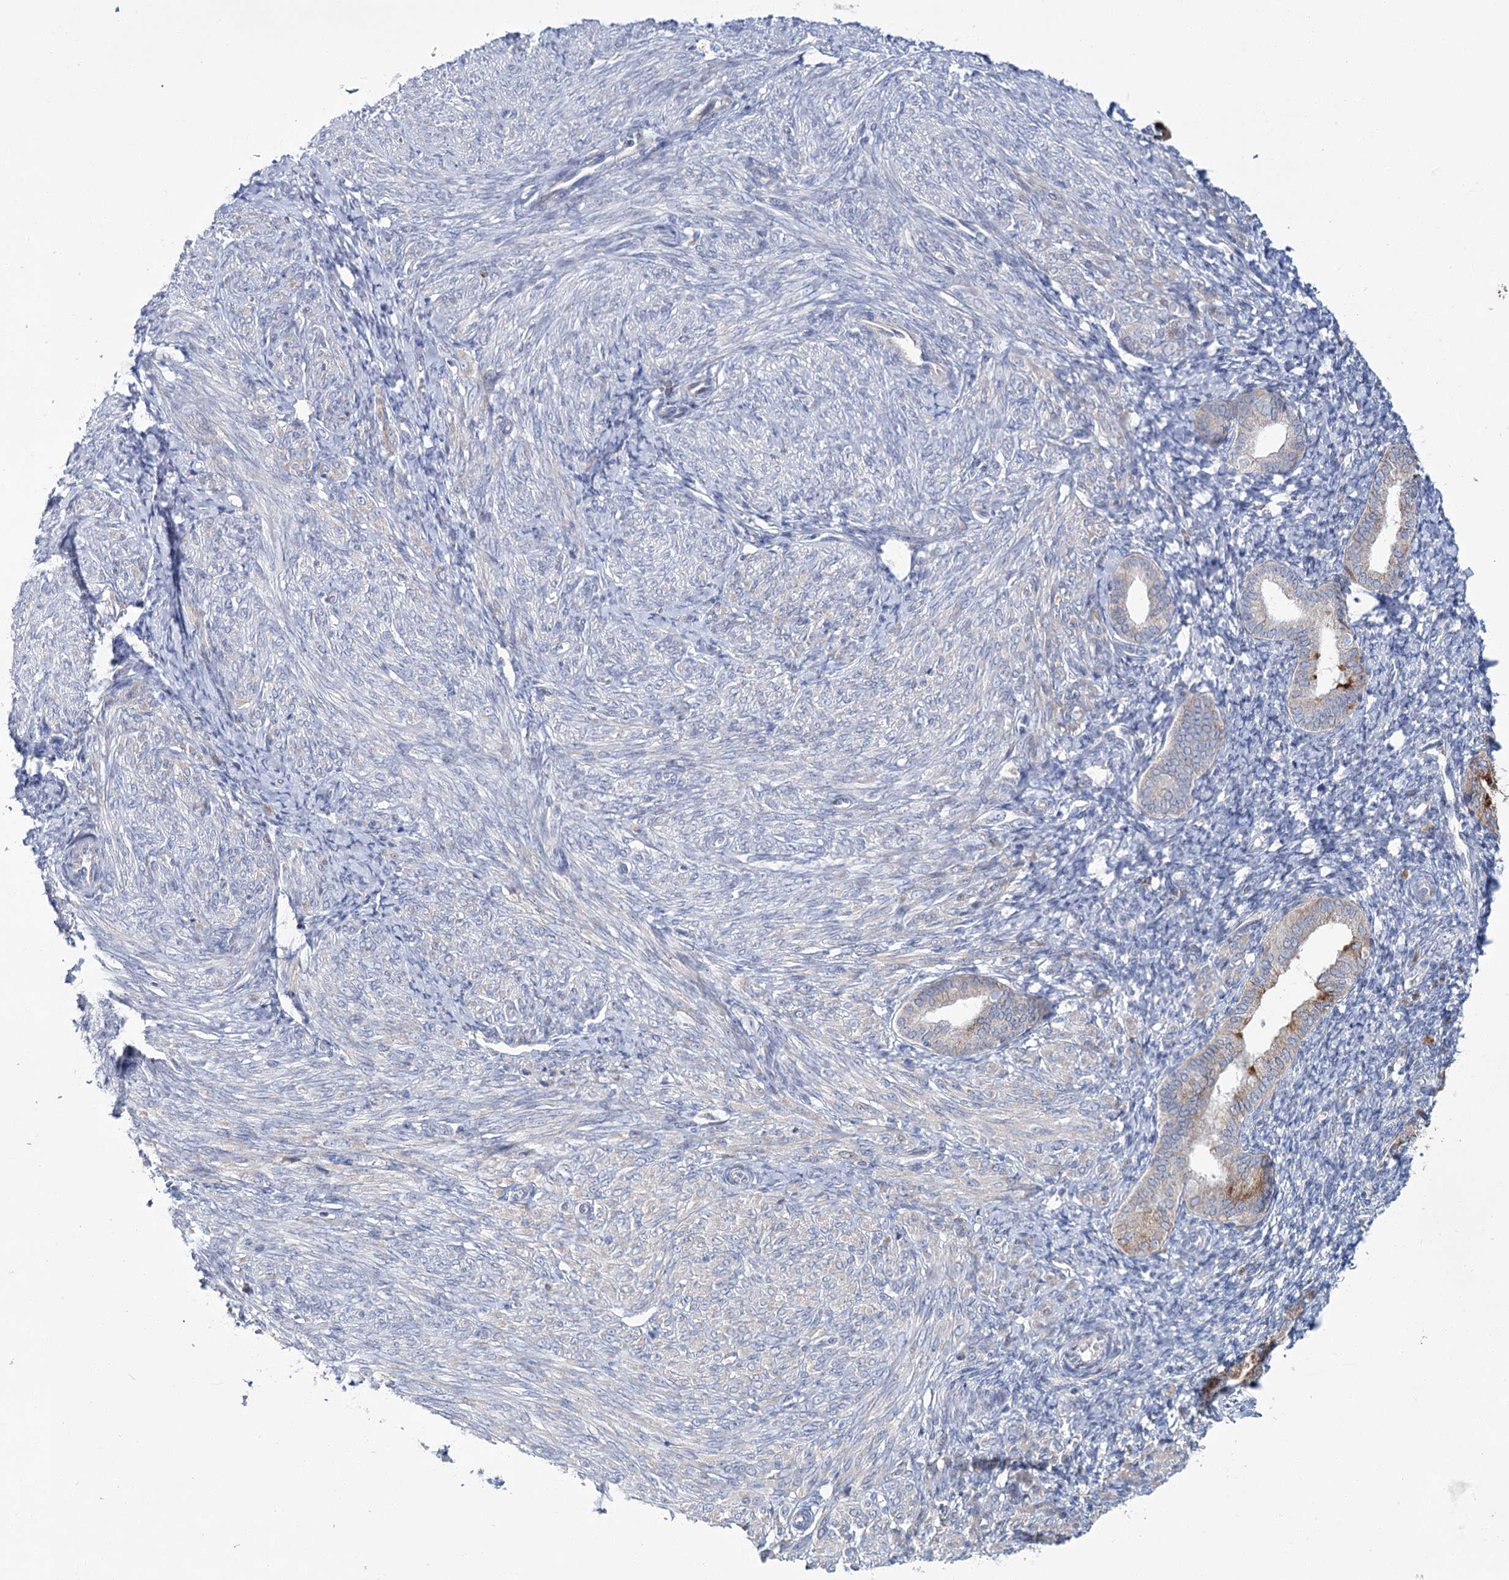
{"staining": {"intensity": "negative", "quantity": "none", "location": "none"}, "tissue": "endometrium", "cell_type": "Cells in endometrial stroma", "image_type": "normal", "snomed": [{"axis": "morphology", "description": "Normal tissue, NOS"}, {"axis": "topography", "description": "Endometrium"}], "caption": "IHC histopathology image of normal endometrium: human endometrium stained with DAB (3,3'-diaminobenzidine) demonstrates no significant protein expression in cells in endometrial stroma. (Stains: DAB (3,3'-diaminobenzidine) immunohistochemistry with hematoxylin counter stain, Microscopy: brightfield microscopy at high magnification).", "gene": "CPLANE1", "patient": {"sex": "female", "age": 72}}